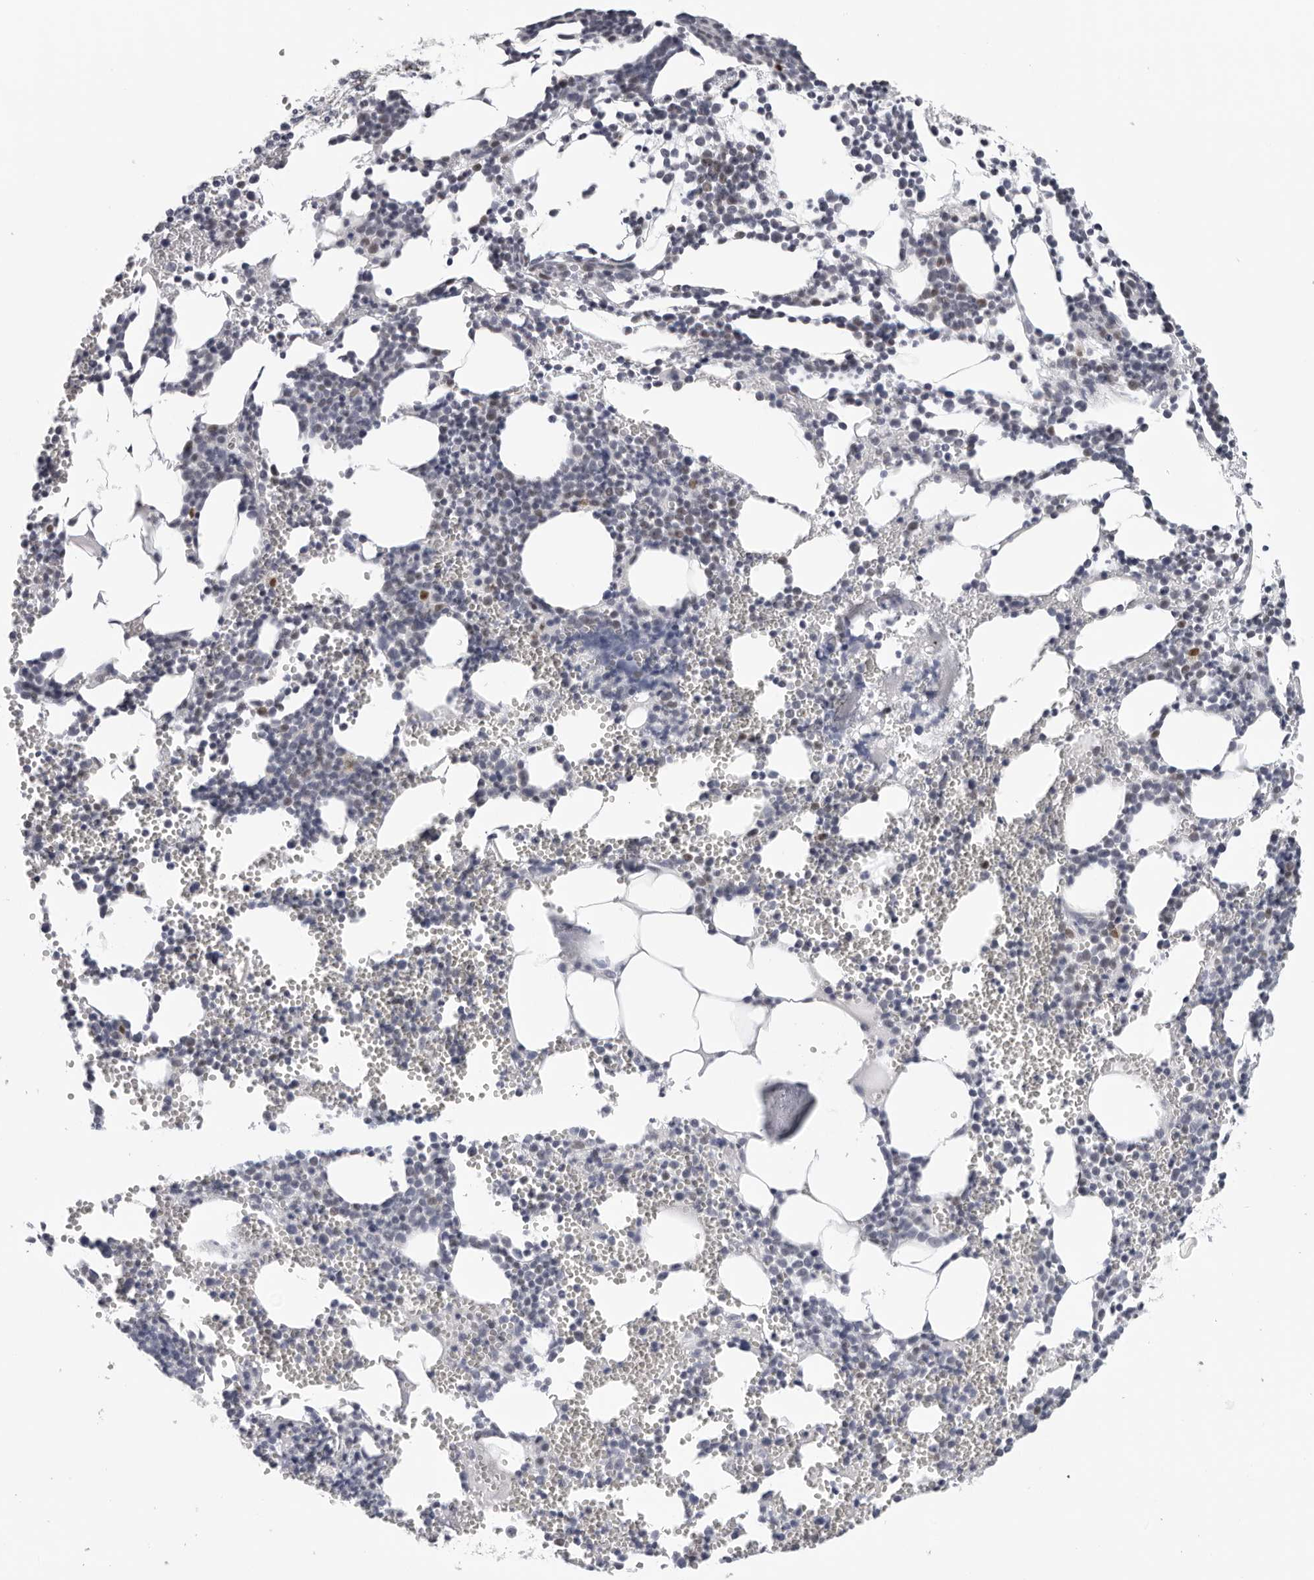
{"staining": {"intensity": "moderate", "quantity": "<25%", "location": "nuclear"}, "tissue": "bone marrow", "cell_type": "Hematopoietic cells", "image_type": "normal", "snomed": [{"axis": "morphology", "description": "Normal tissue, NOS"}, {"axis": "topography", "description": "Bone marrow"}], "caption": "A brown stain labels moderate nuclear expression of a protein in hematopoietic cells of normal human bone marrow.", "gene": "CPT2", "patient": {"sex": "female", "age": 67}}